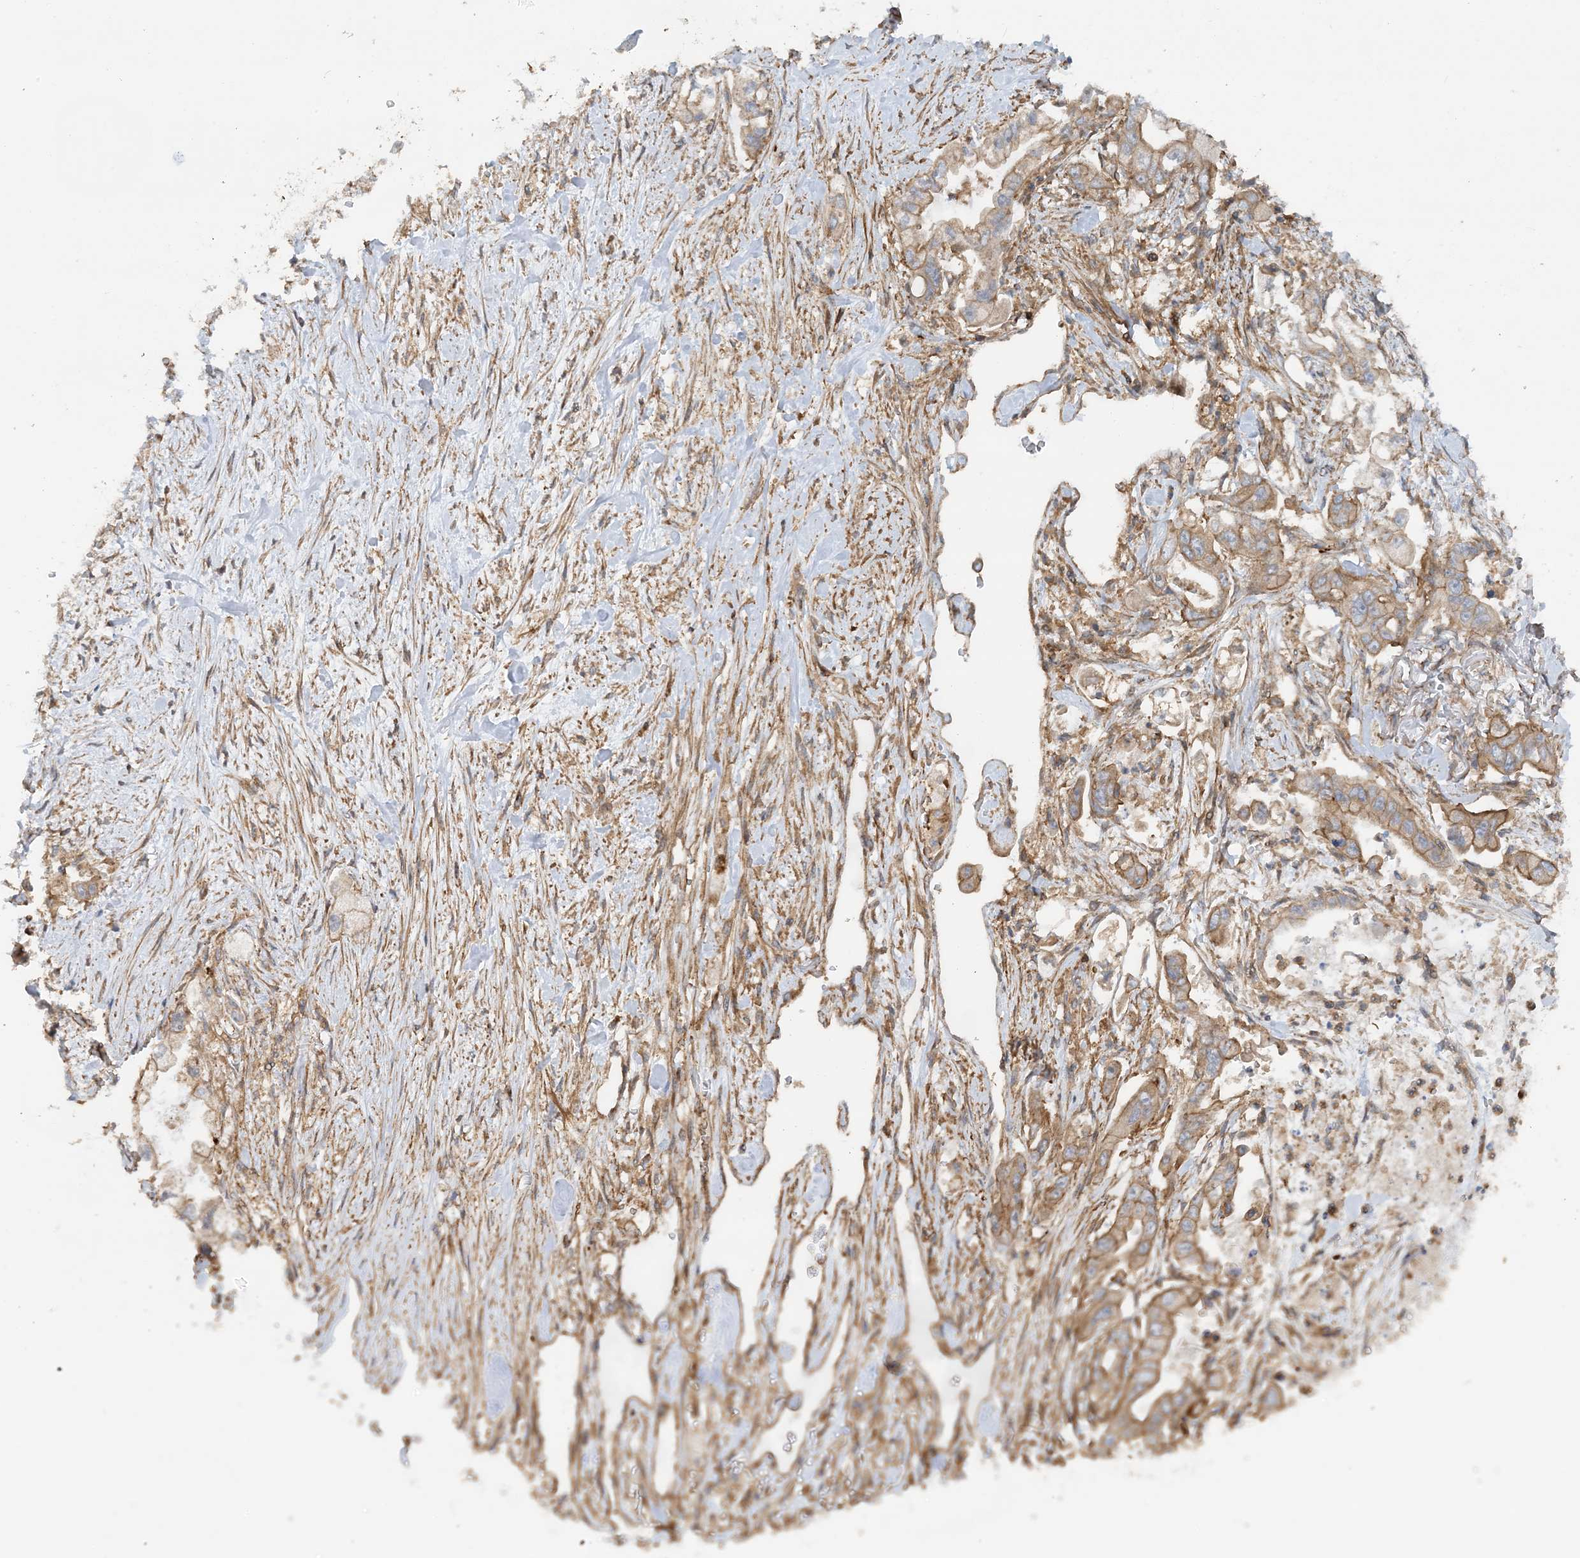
{"staining": {"intensity": "moderate", "quantity": ">75%", "location": "cytoplasmic/membranous"}, "tissue": "stomach cancer", "cell_type": "Tumor cells", "image_type": "cancer", "snomed": [{"axis": "morphology", "description": "Adenocarcinoma, NOS"}, {"axis": "topography", "description": "Stomach"}], "caption": "Immunohistochemistry (IHC) image of human stomach cancer (adenocarcinoma) stained for a protein (brown), which displays medium levels of moderate cytoplasmic/membranous staining in approximately >75% of tumor cells.", "gene": "STAM2", "patient": {"sex": "male", "age": 62}}